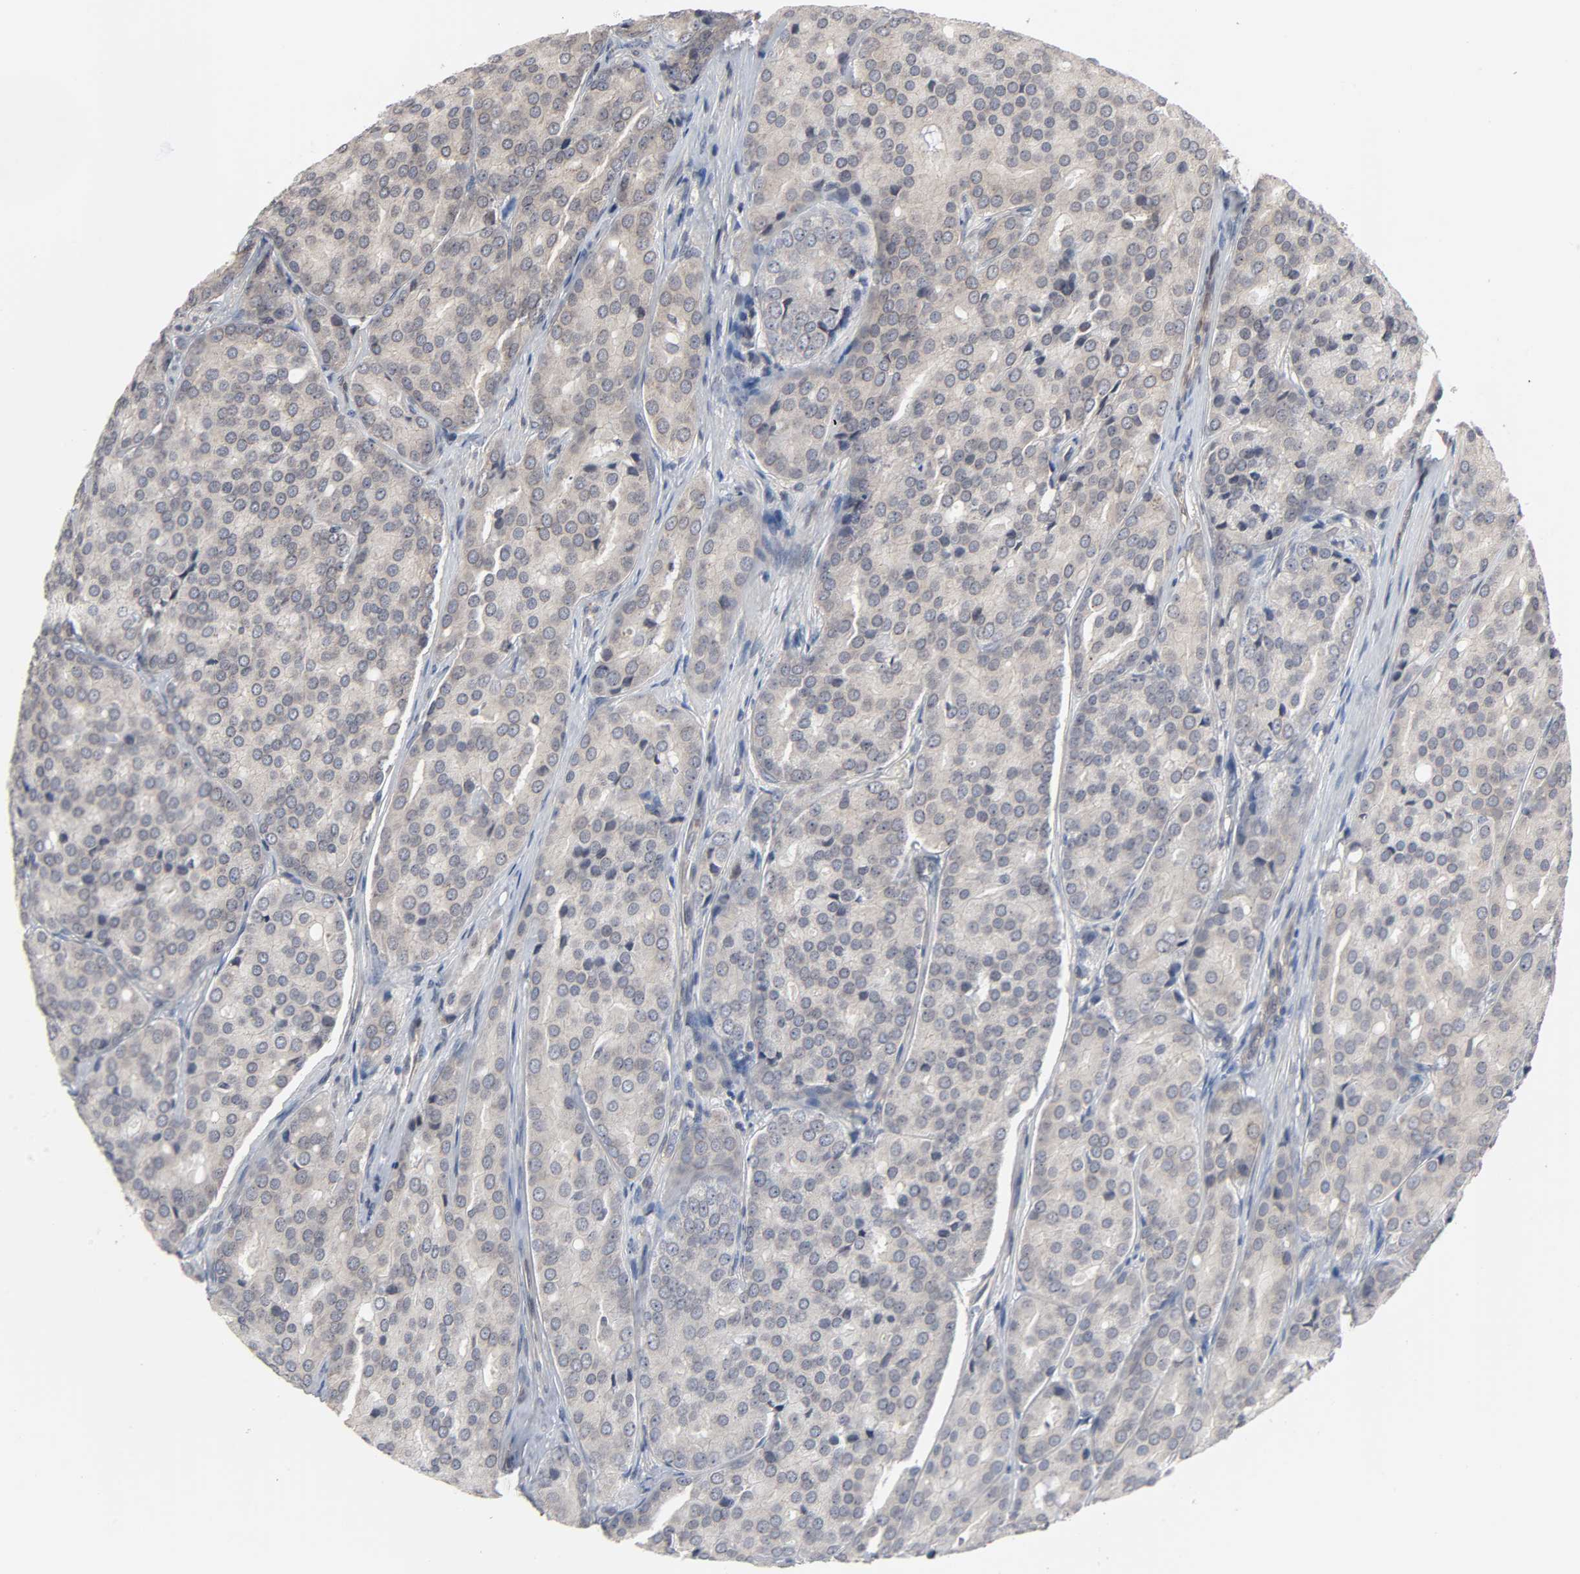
{"staining": {"intensity": "weak", "quantity": ">75%", "location": "cytoplasmic/membranous"}, "tissue": "prostate cancer", "cell_type": "Tumor cells", "image_type": "cancer", "snomed": [{"axis": "morphology", "description": "Adenocarcinoma, High grade"}, {"axis": "topography", "description": "Prostate"}], "caption": "IHC (DAB (3,3'-diaminobenzidine)) staining of human prostate cancer (high-grade adenocarcinoma) shows weak cytoplasmic/membranous protein positivity in approximately >75% of tumor cells.", "gene": "CCDC175", "patient": {"sex": "male", "age": 64}}